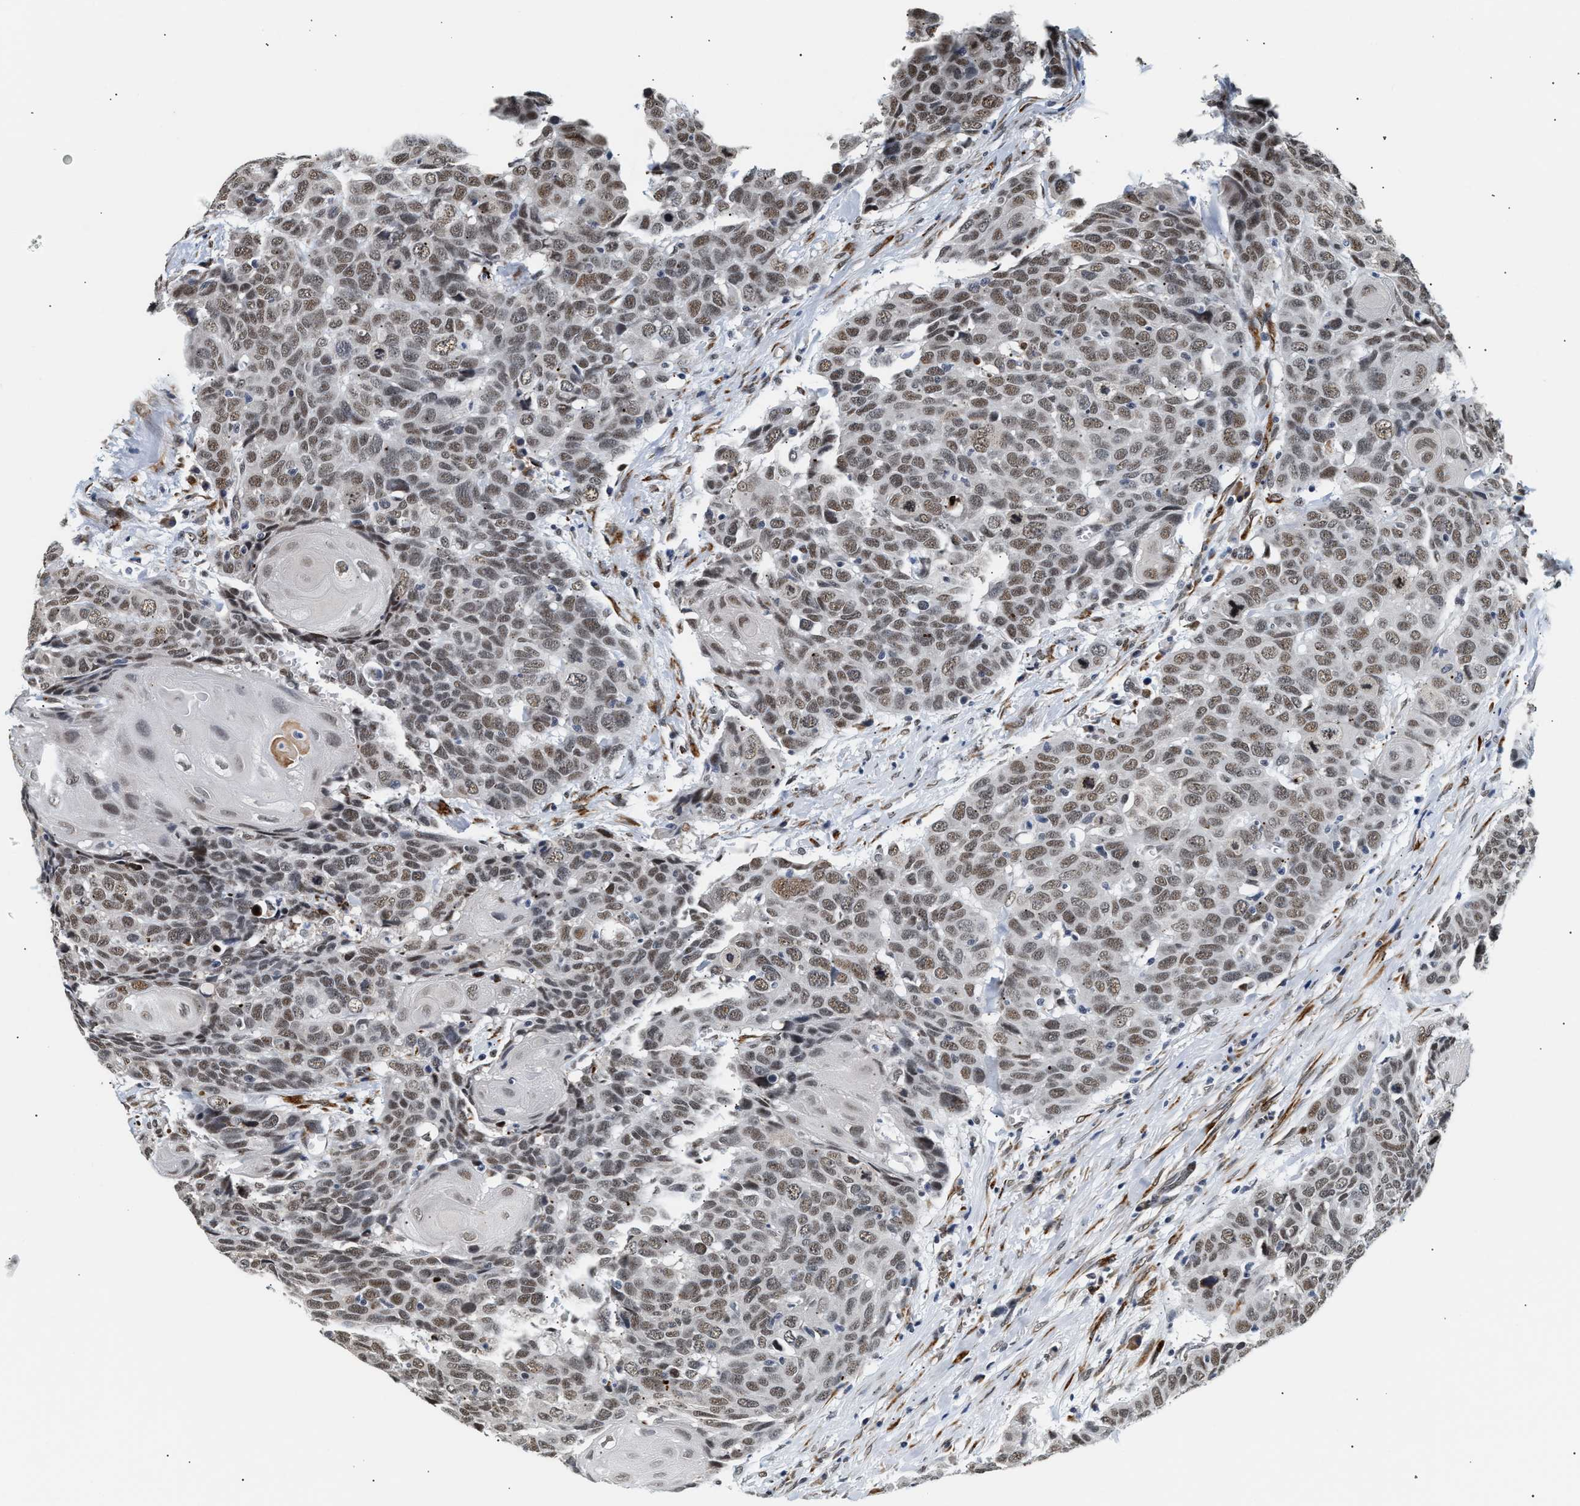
{"staining": {"intensity": "weak", "quantity": ">75%", "location": "nuclear"}, "tissue": "head and neck cancer", "cell_type": "Tumor cells", "image_type": "cancer", "snomed": [{"axis": "morphology", "description": "Squamous cell carcinoma, NOS"}, {"axis": "topography", "description": "Head-Neck"}], "caption": "A high-resolution photomicrograph shows IHC staining of head and neck squamous cell carcinoma, which demonstrates weak nuclear staining in approximately >75% of tumor cells.", "gene": "THOC1", "patient": {"sex": "male", "age": 66}}